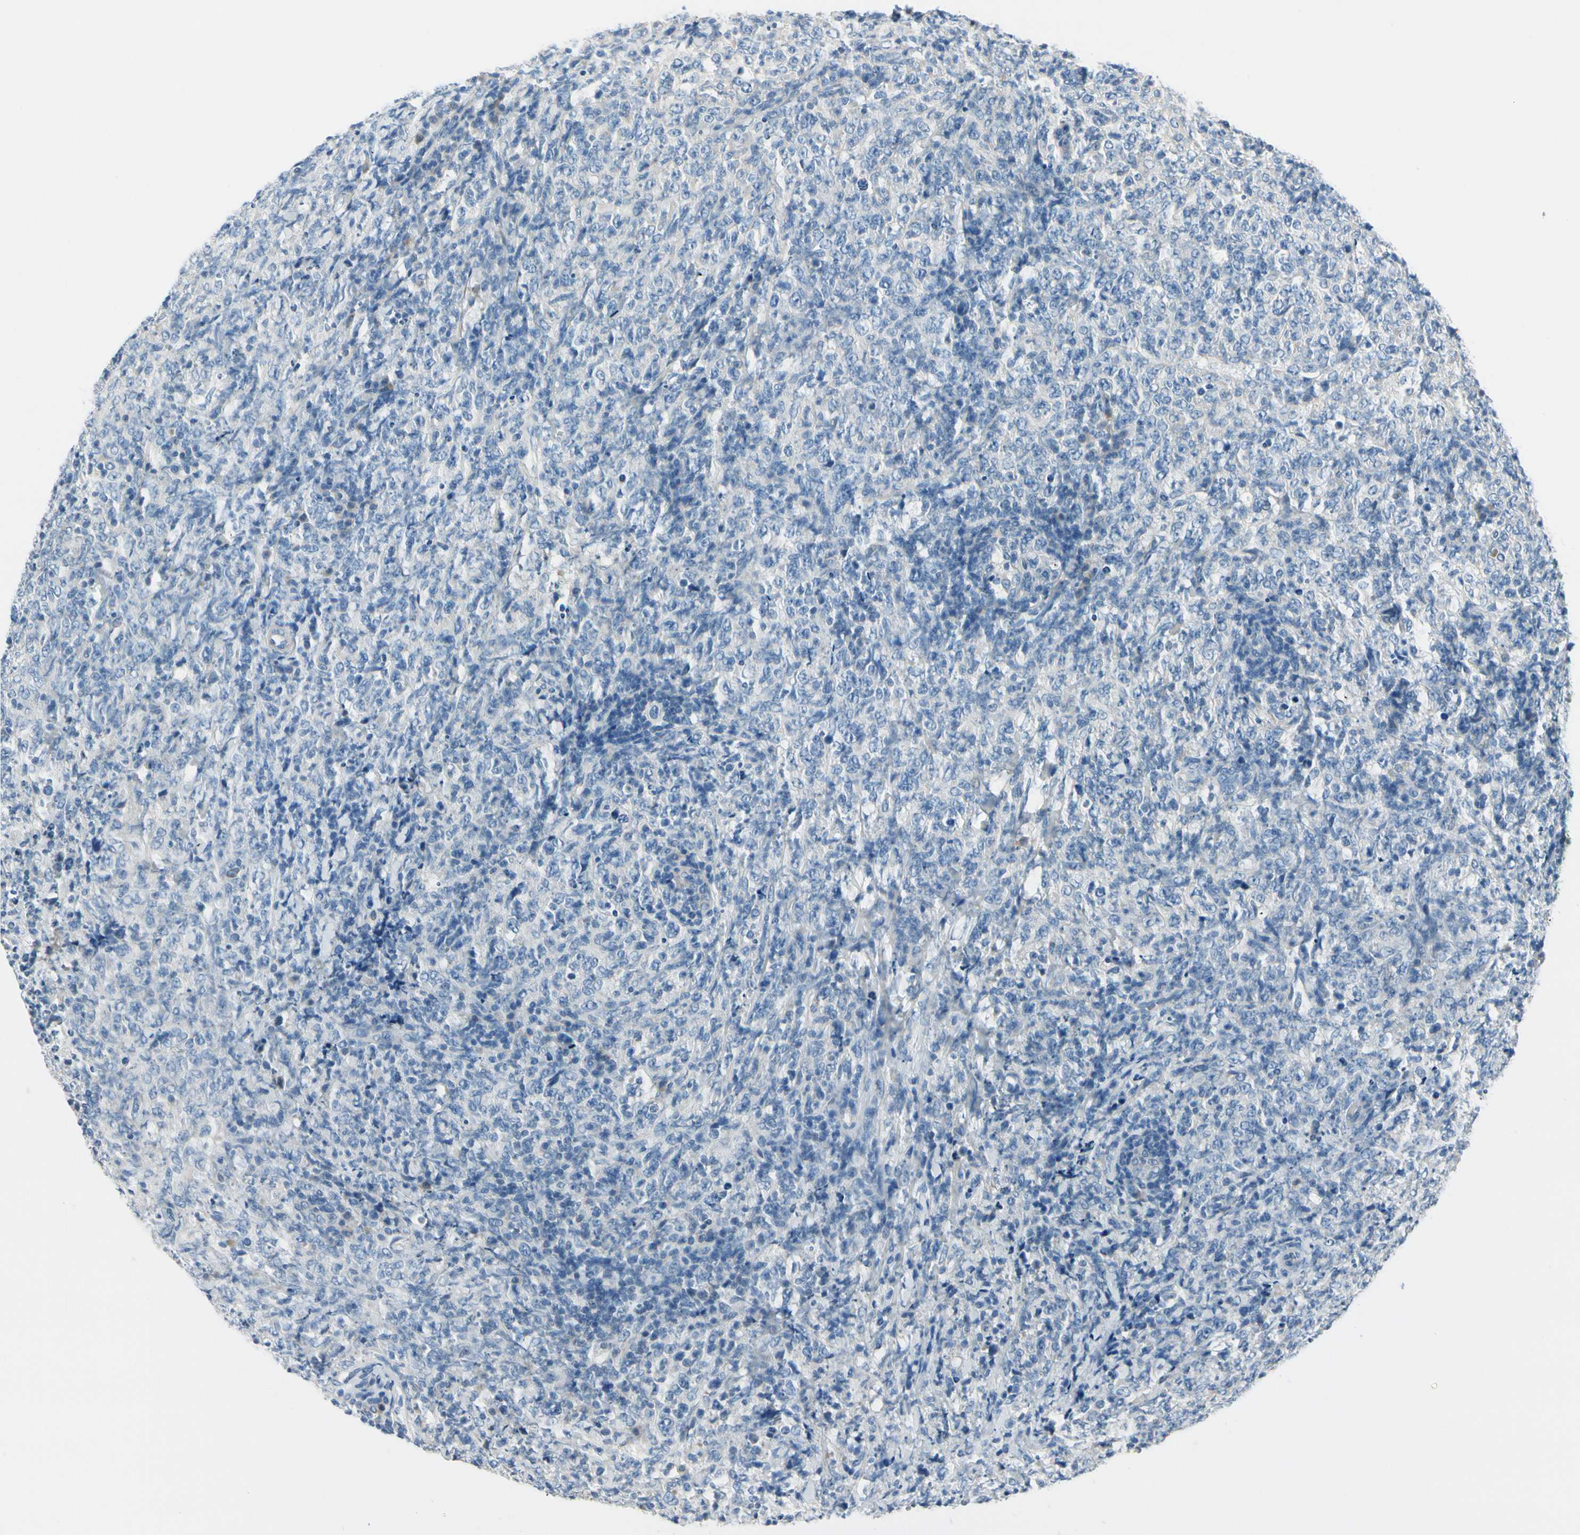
{"staining": {"intensity": "negative", "quantity": "none", "location": "none"}, "tissue": "lymphoma", "cell_type": "Tumor cells", "image_type": "cancer", "snomed": [{"axis": "morphology", "description": "Malignant lymphoma, non-Hodgkin's type, High grade"}, {"axis": "topography", "description": "Tonsil"}], "caption": "Human malignant lymphoma, non-Hodgkin's type (high-grade) stained for a protein using IHC reveals no staining in tumor cells.", "gene": "PEBP1", "patient": {"sex": "female", "age": 36}}